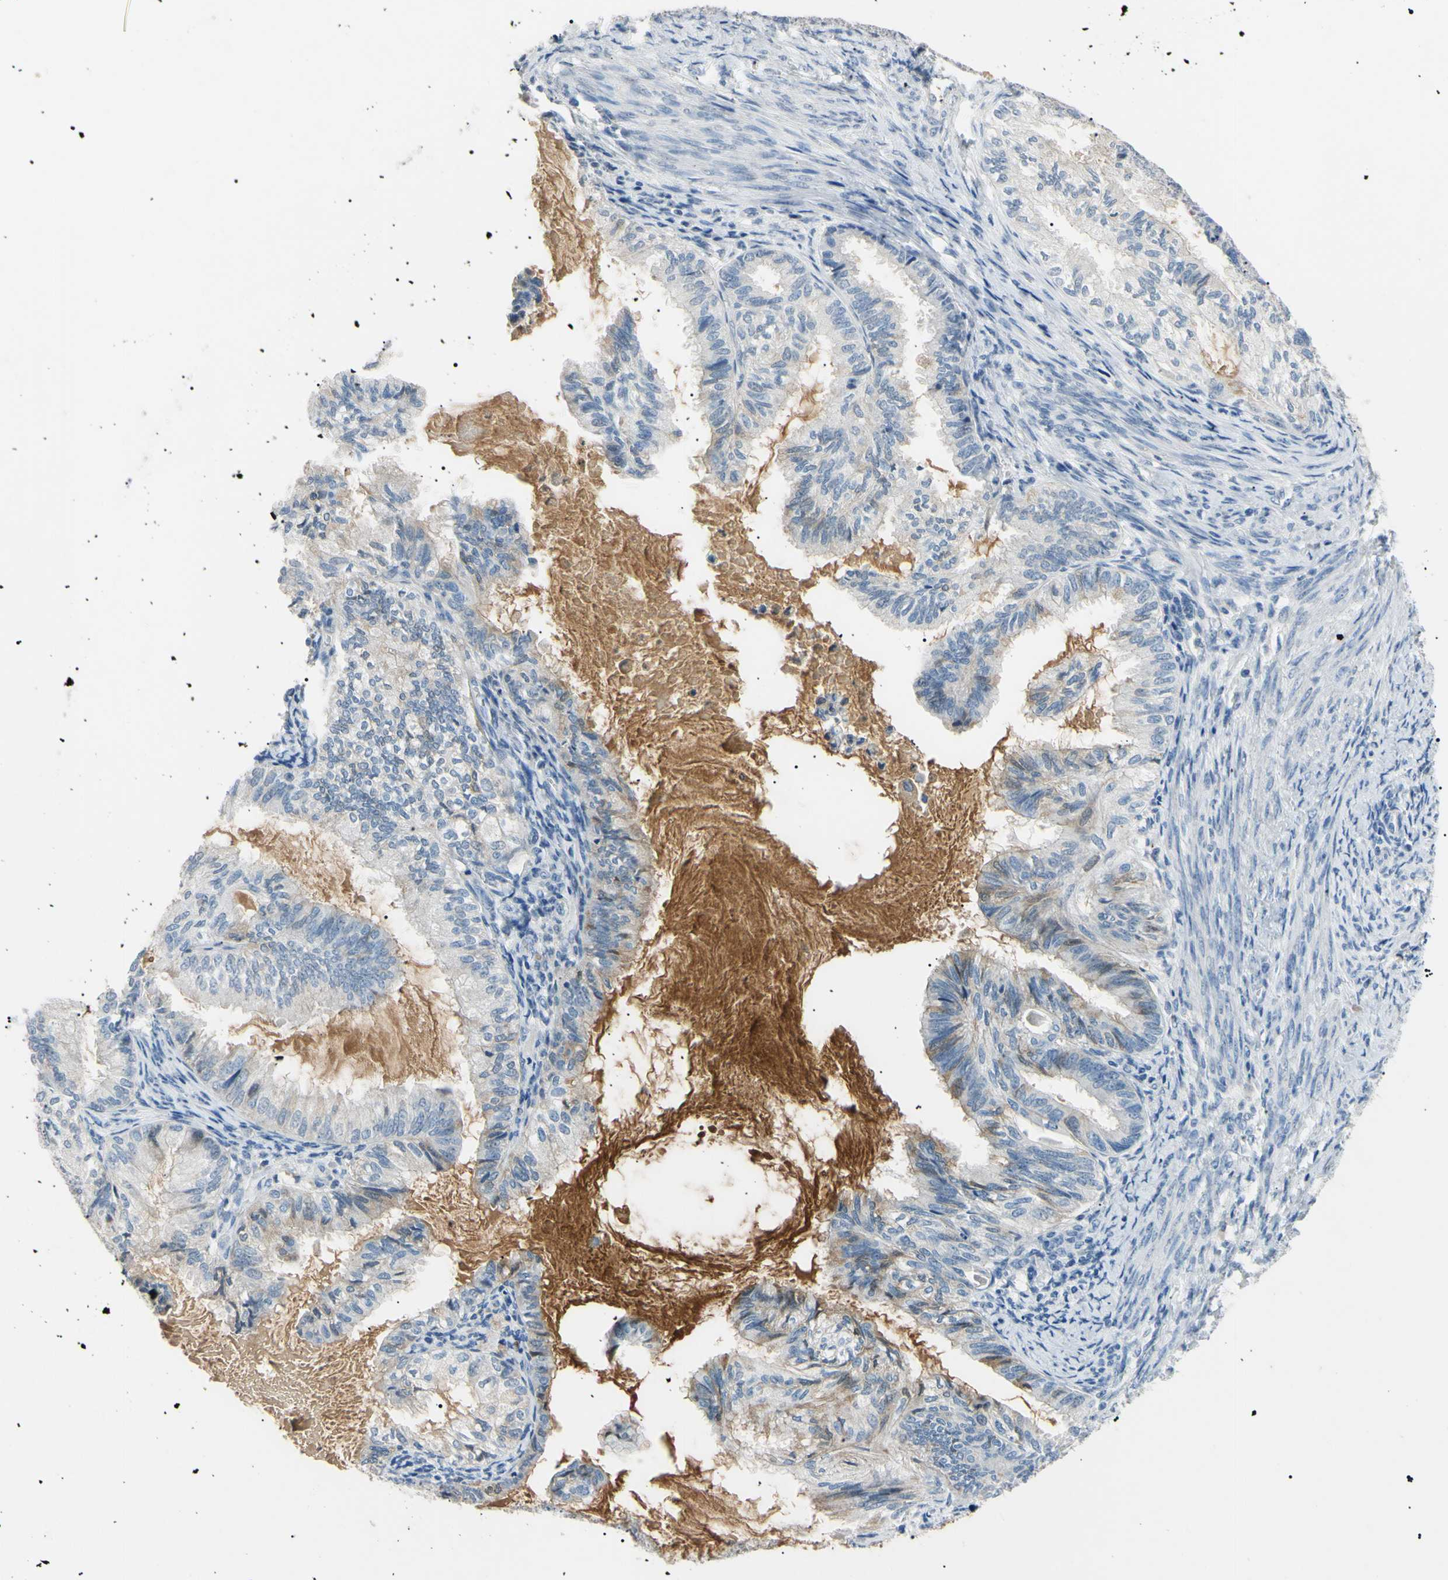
{"staining": {"intensity": "weak", "quantity": "<25%", "location": "cytoplasmic/membranous"}, "tissue": "cervical cancer", "cell_type": "Tumor cells", "image_type": "cancer", "snomed": [{"axis": "morphology", "description": "Normal tissue, NOS"}, {"axis": "morphology", "description": "Adenocarcinoma, NOS"}, {"axis": "topography", "description": "Cervix"}, {"axis": "topography", "description": "Endometrium"}], "caption": "Immunohistochemistry (IHC) of human cervical adenocarcinoma exhibits no positivity in tumor cells.", "gene": "CGB3", "patient": {"sex": "female", "age": 86}}